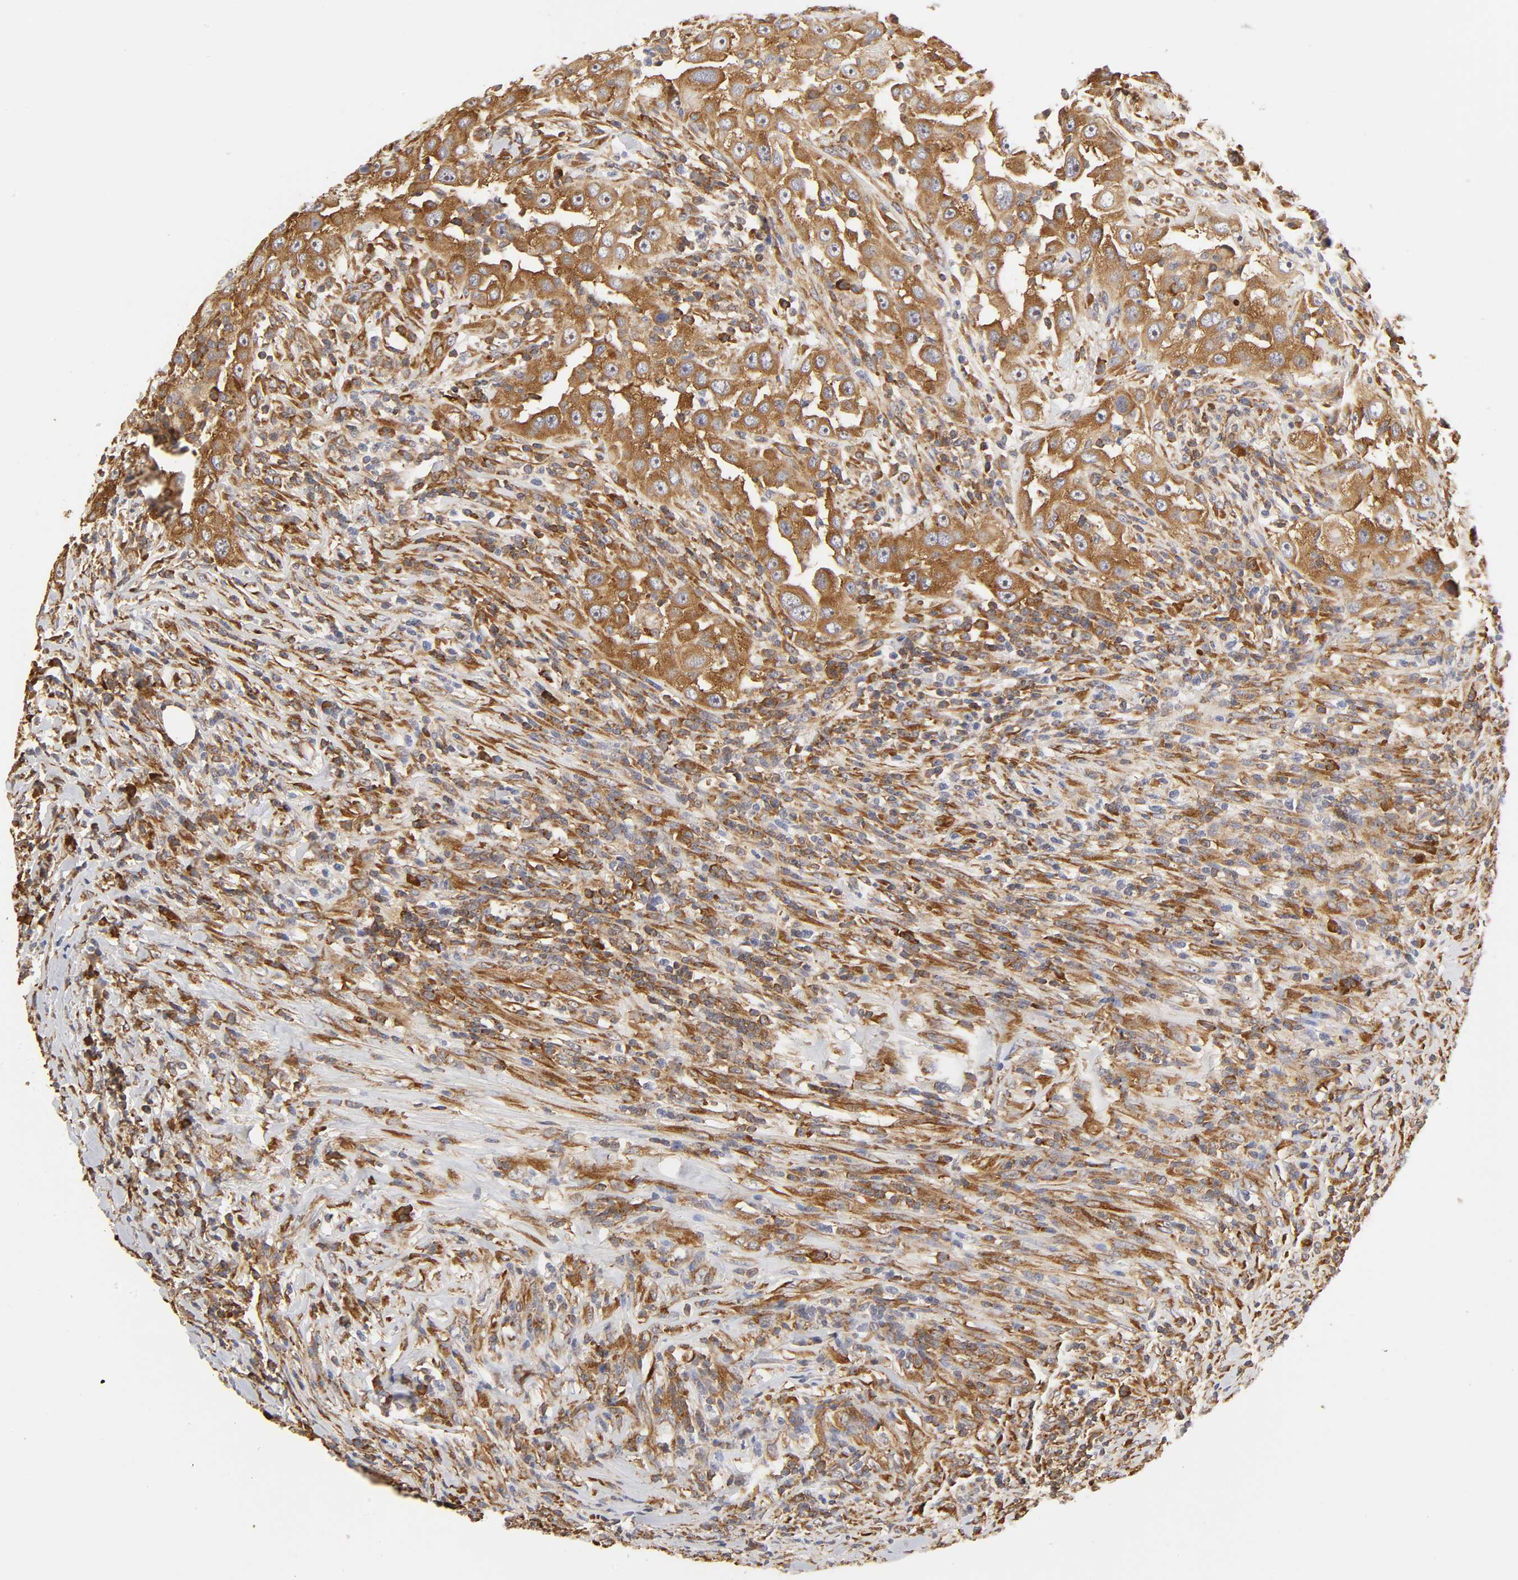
{"staining": {"intensity": "strong", "quantity": ">75%", "location": "cytoplasmic/membranous"}, "tissue": "head and neck cancer", "cell_type": "Tumor cells", "image_type": "cancer", "snomed": [{"axis": "morphology", "description": "Carcinoma, NOS"}, {"axis": "topography", "description": "Head-Neck"}], "caption": "Tumor cells demonstrate high levels of strong cytoplasmic/membranous positivity in approximately >75% of cells in head and neck cancer. Nuclei are stained in blue.", "gene": "RPL14", "patient": {"sex": "male", "age": 87}}